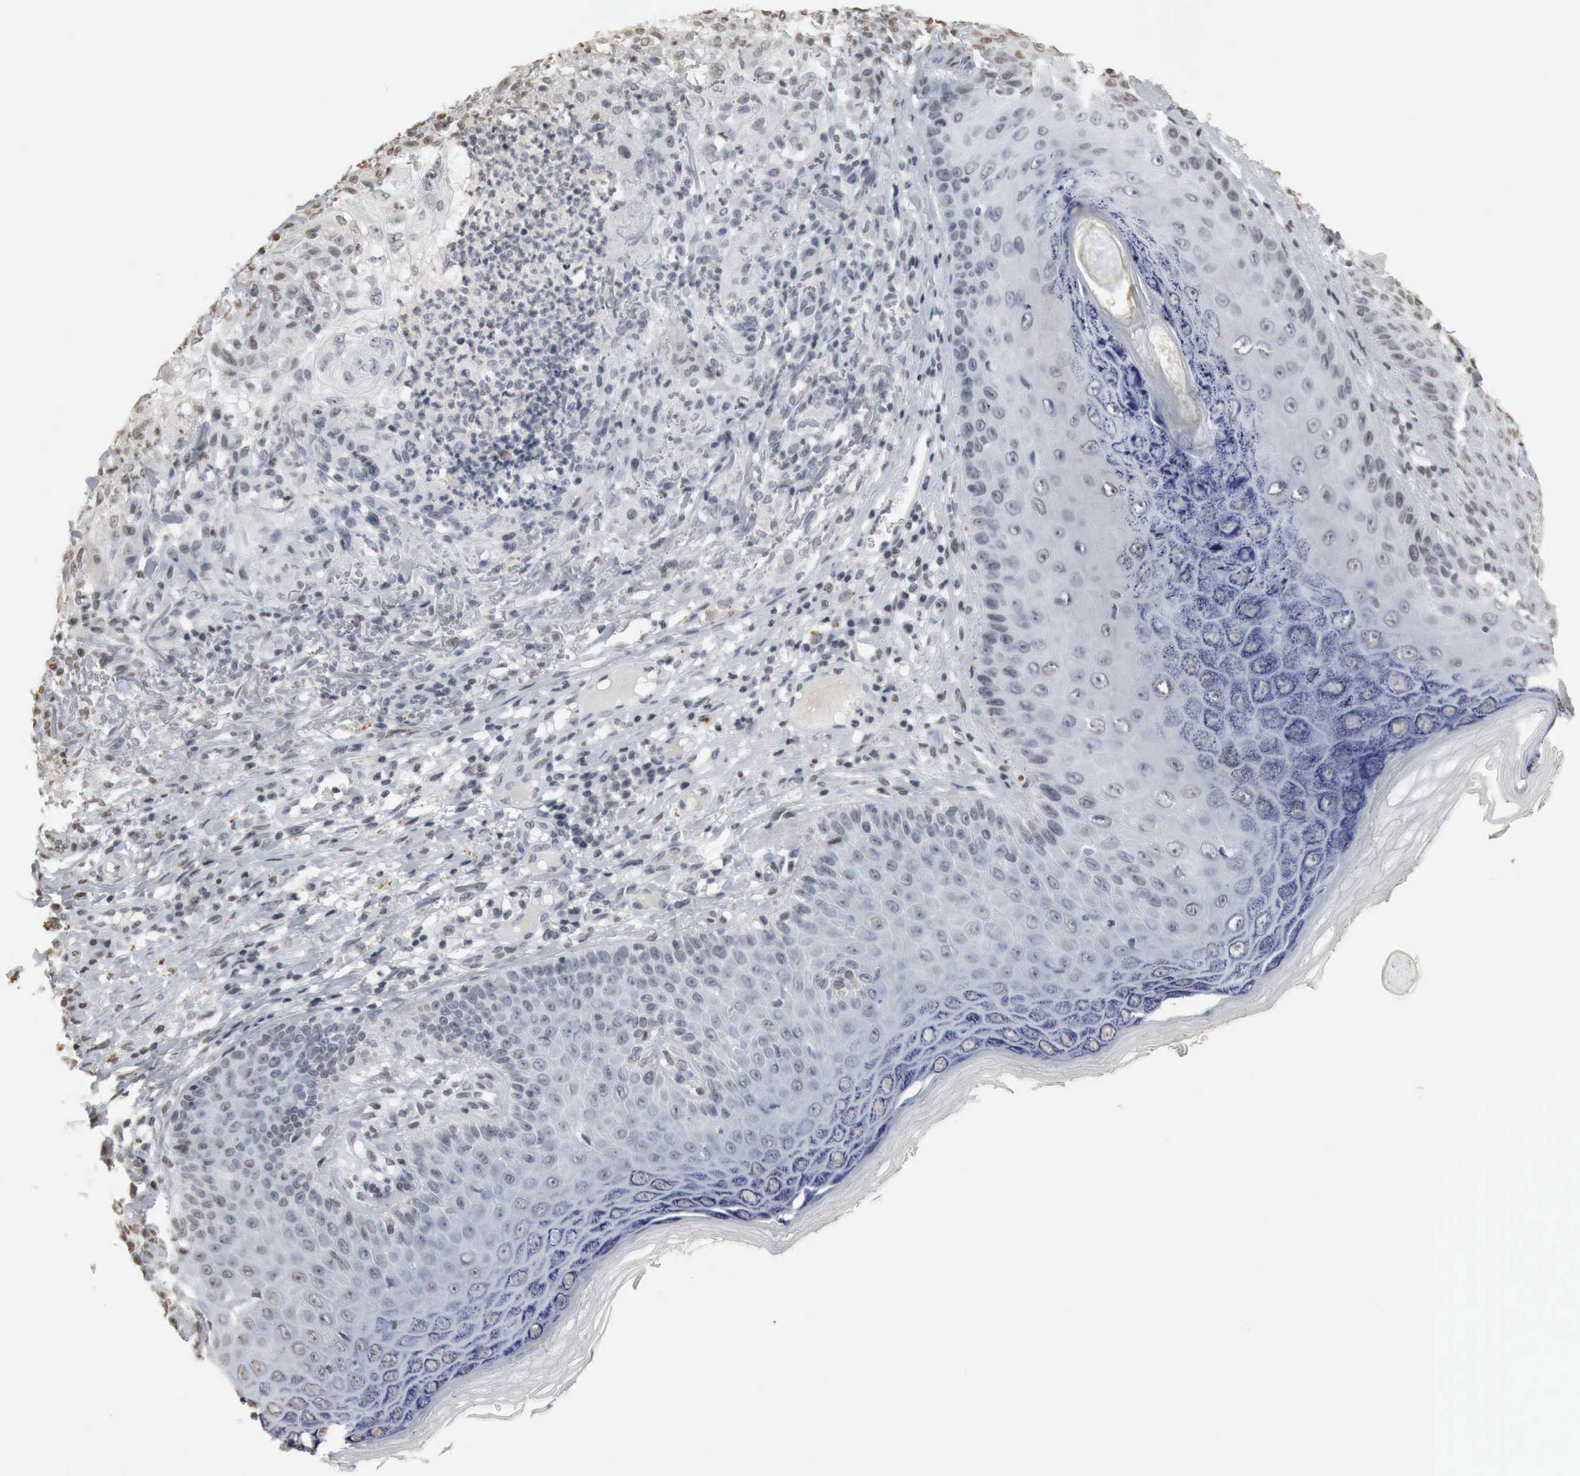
{"staining": {"intensity": "weak", "quantity": "<25%", "location": "nuclear"}, "tissue": "skin cancer", "cell_type": "Tumor cells", "image_type": "cancer", "snomed": [{"axis": "morphology", "description": "Normal tissue, NOS"}, {"axis": "morphology", "description": "Basal cell carcinoma"}, {"axis": "topography", "description": "Skin"}], "caption": "The image shows no significant positivity in tumor cells of basal cell carcinoma (skin).", "gene": "ERBB4", "patient": {"sex": "male", "age": 74}}